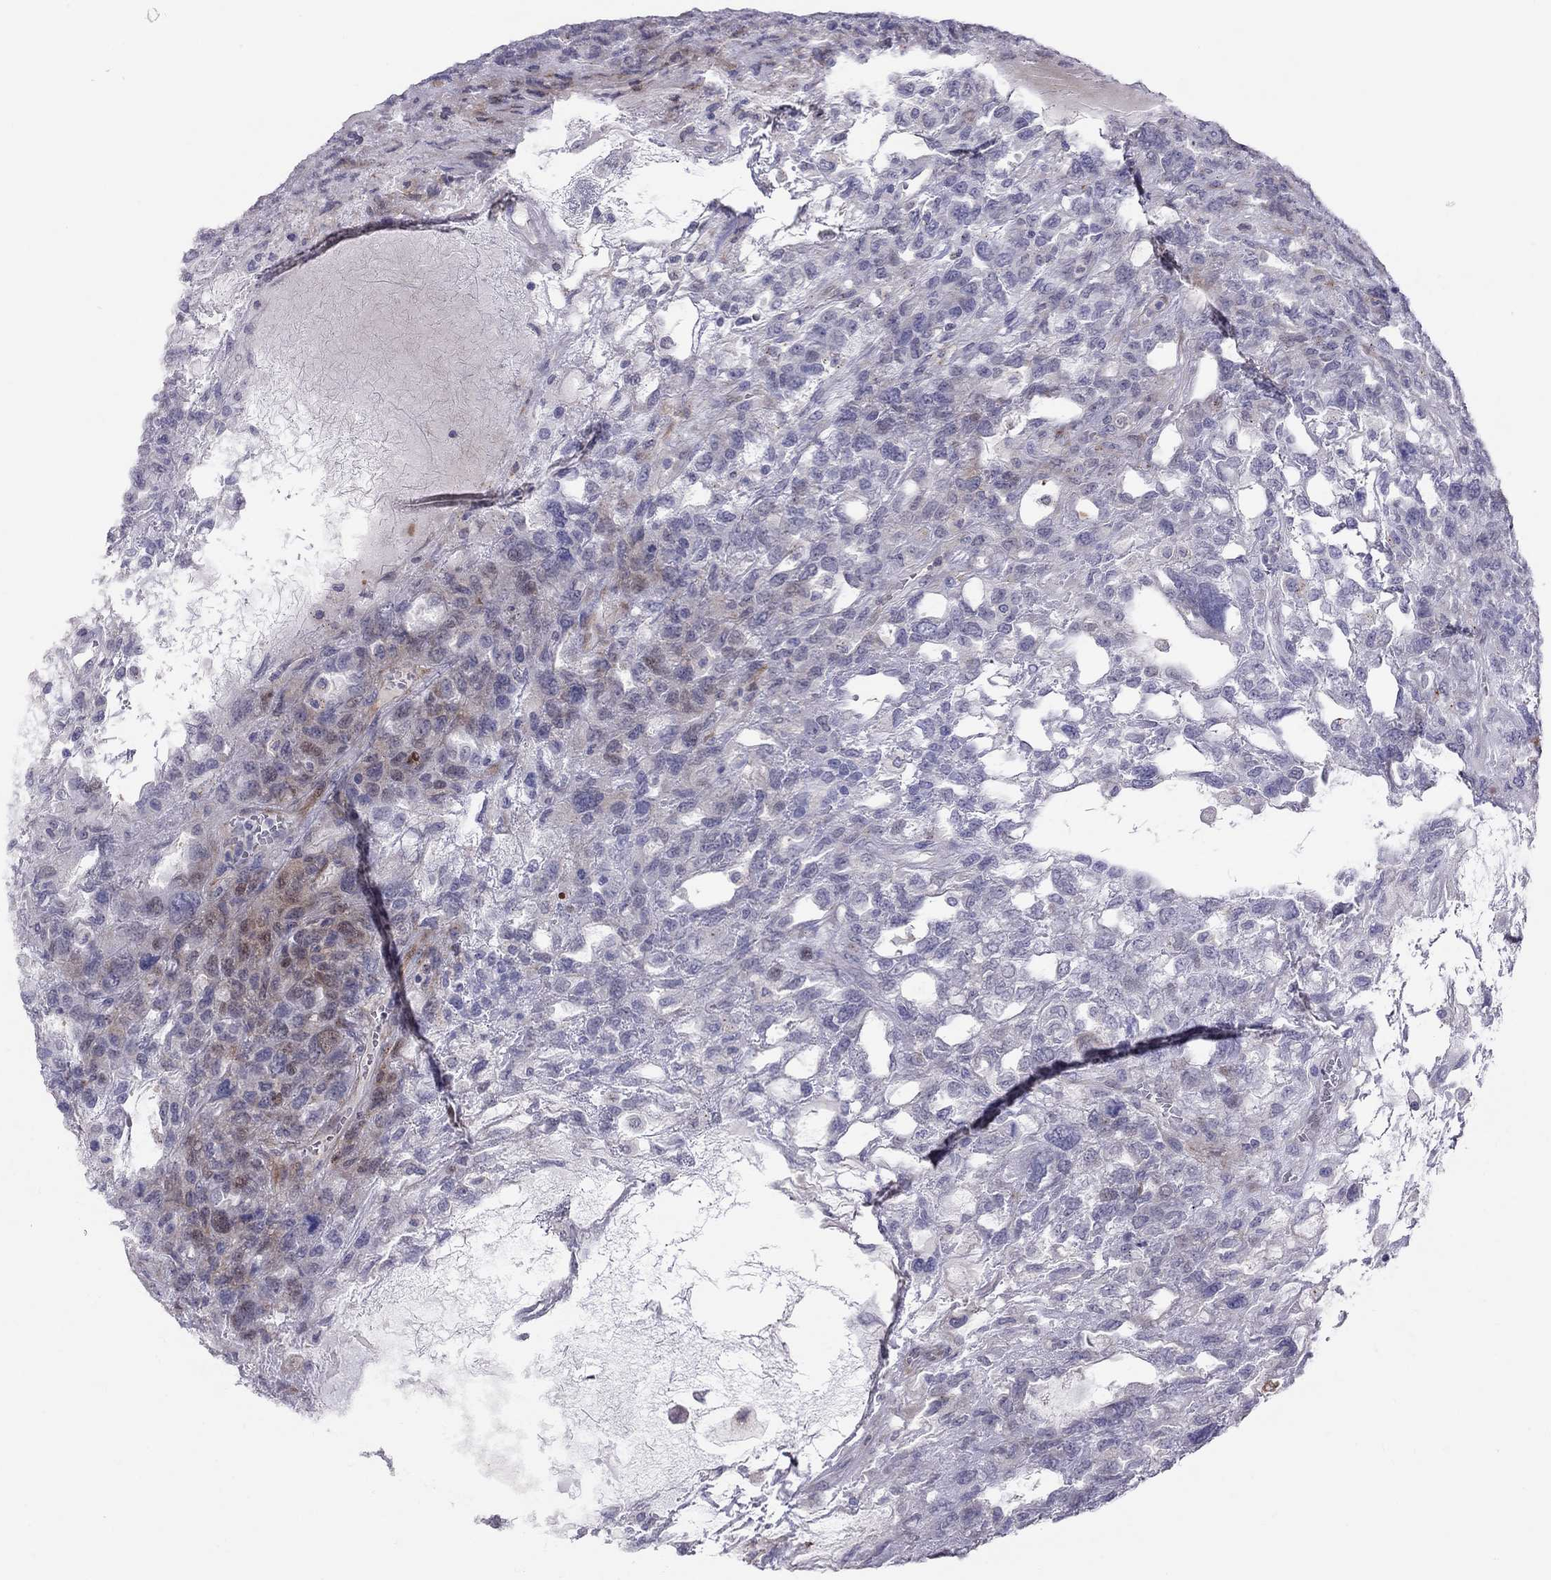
{"staining": {"intensity": "moderate", "quantity": "<25%", "location": "cytoplasmic/membranous"}, "tissue": "testis cancer", "cell_type": "Tumor cells", "image_type": "cancer", "snomed": [{"axis": "morphology", "description": "Seminoma, NOS"}, {"axis": "topography", "description": "Testis"}], "caption": "This micrograph displays immunohistochemistry staining of seminoma (testis), with low moderate cytoplasmic/membranous positivity in about <25% of tumor cells.", "gene": "MAGEB4", "patient": {"sex": "male", "age": 52}}